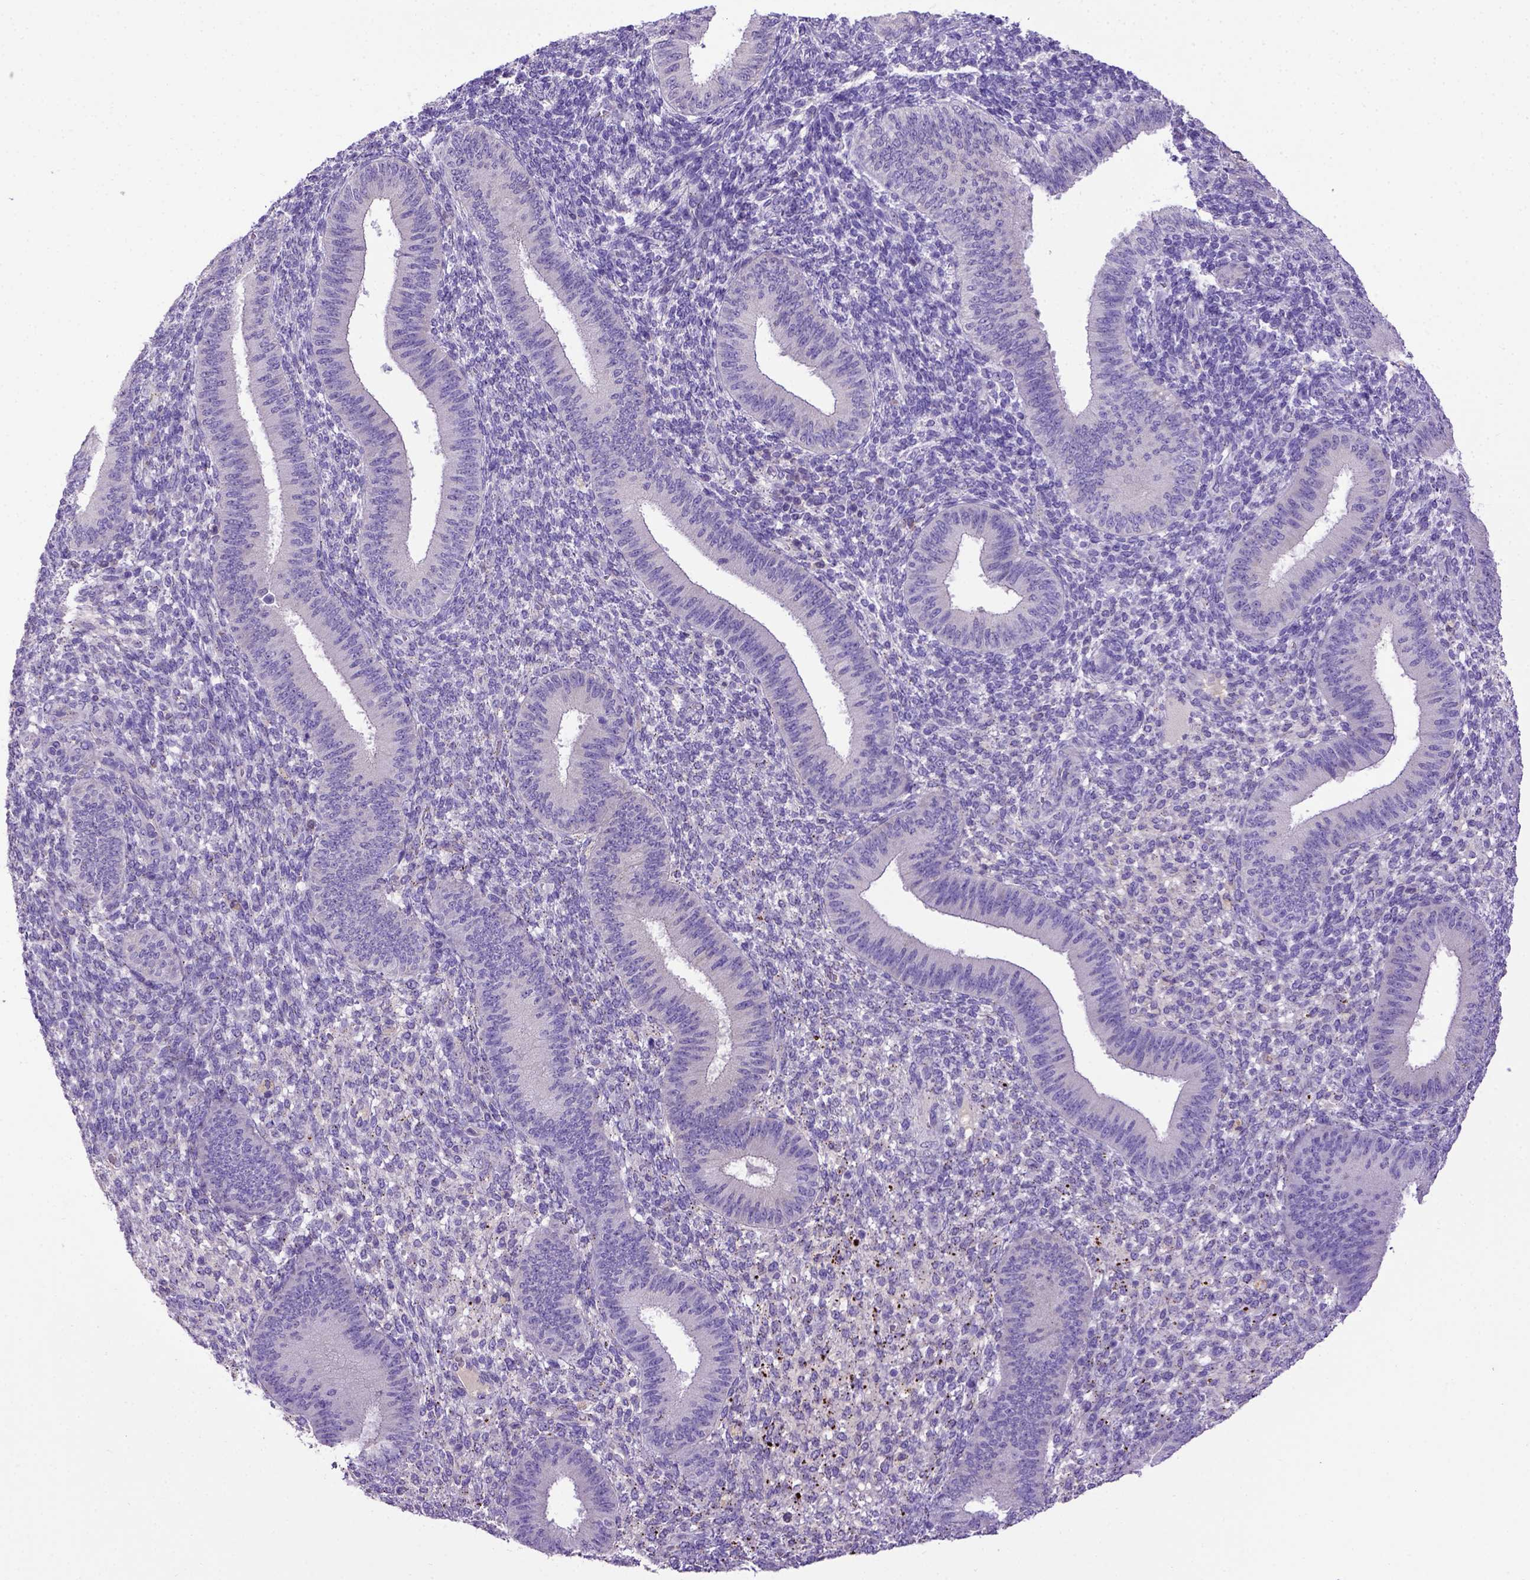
{"staining": {"intensity": "negative", "quantity": "none", "location": "none"}, "tissue": "endometrium", "cell_type": "Cells in endometrial stroma", "image_type": "normal", "snomed": [{"axis": "morphology", "description": "Normal tissue, NOS"}, {"axis": "topography", "description": "Endometrium"}], "caption": "Image shows no protein staining in cells in endometrial stroma of benign endometrium.", "gene": "ADAM12", "patient": {"sex": "female", "age": 39}}